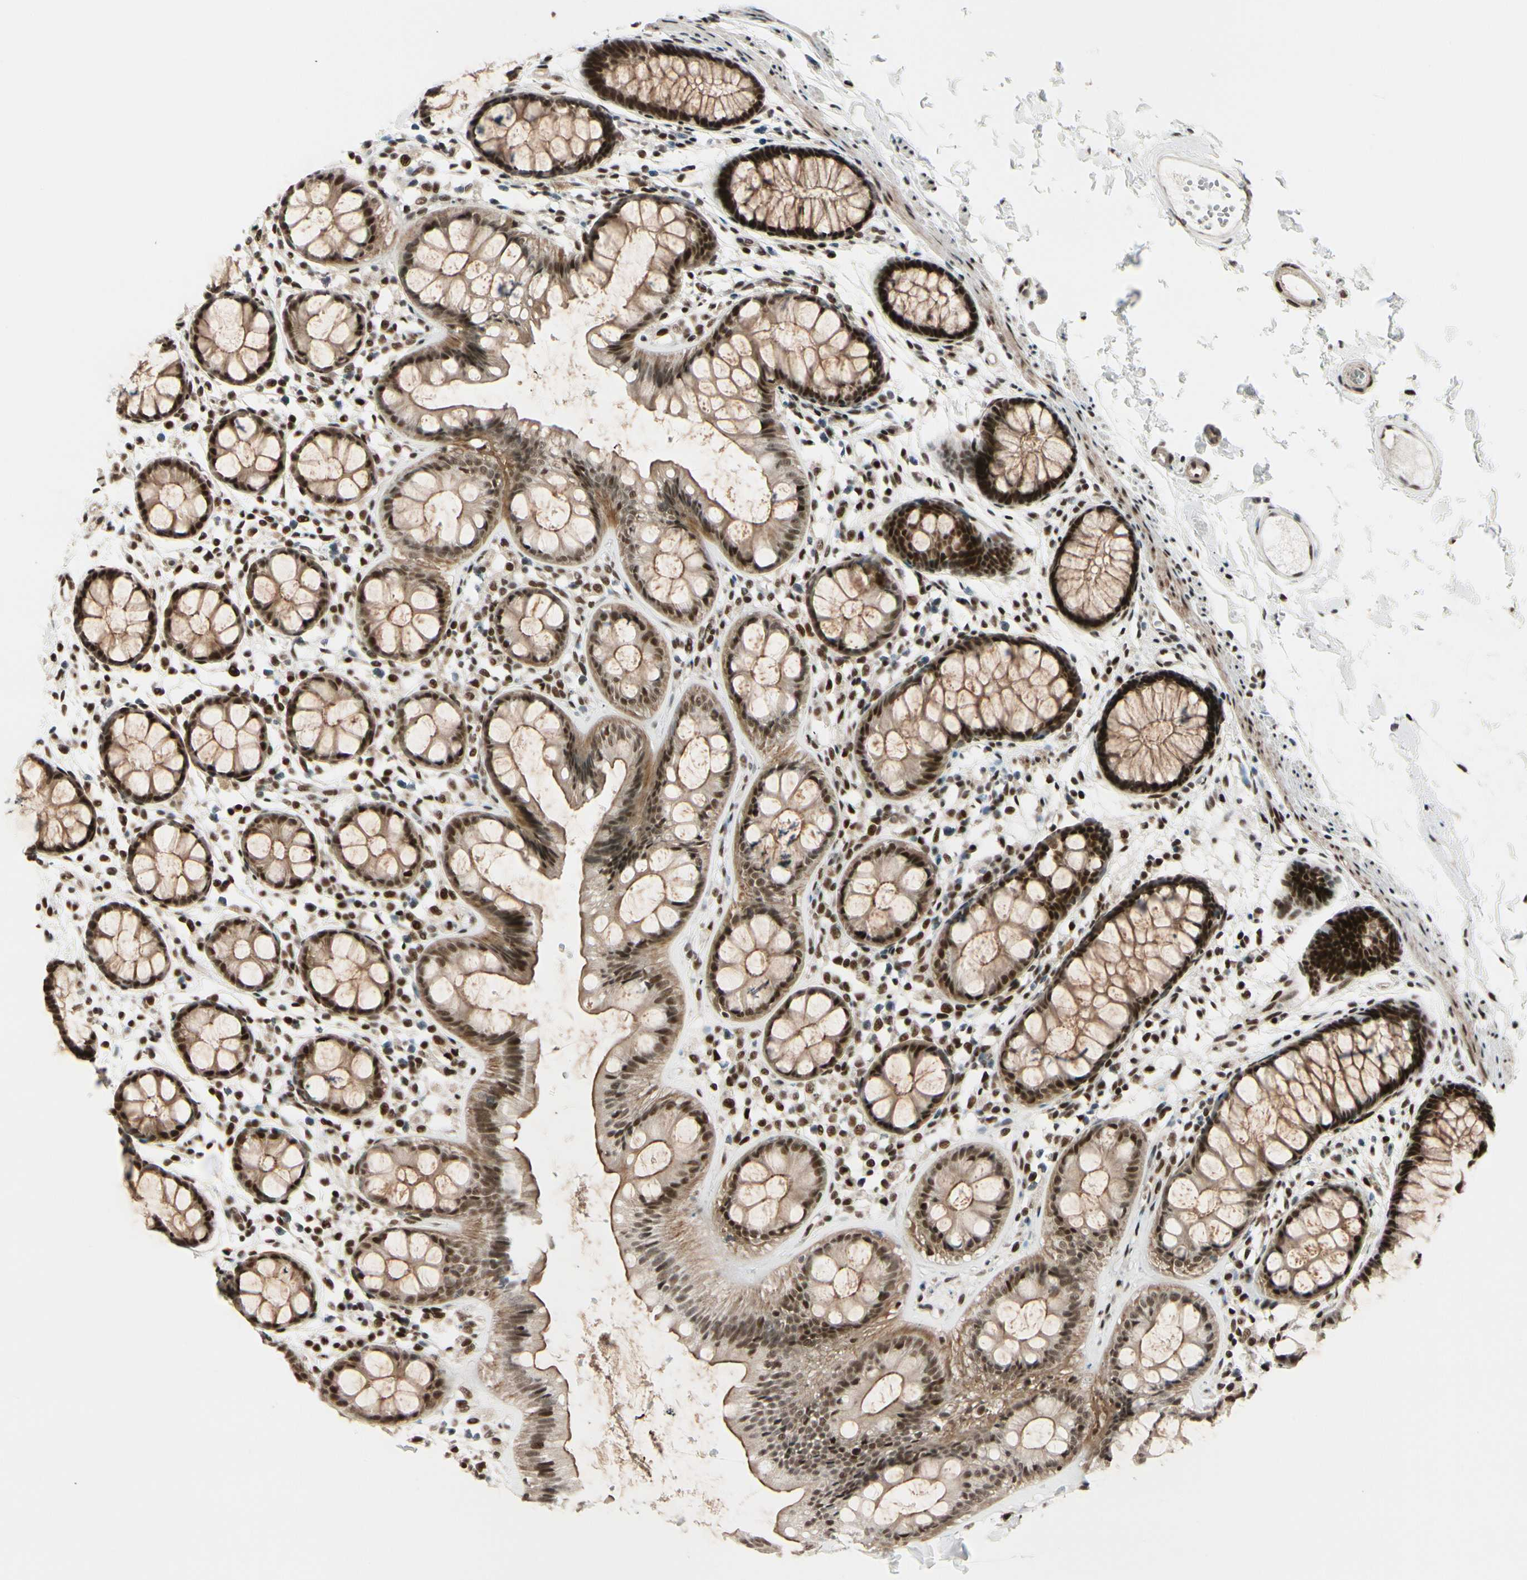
{"staining": {"intensity": "strong", "quantity": ">75%", "location": "cytoplasmic/membranous,nuclear"}, "tissue": "rectum", "cell_type": "Glandular cells", "image_type": "normal", "snomed": [{"axis": "morphology", "description": "Normal tissue, NOS"}, {"axis": "topography", "description": "Rectum"}], "caption": "A micrograph of human rectum stained for a protein reveals strong cytoplasmic/membranous,nuclear brown staining in glandular cells.", "gene": "CHAMP1", "patient": {"sex": "female", "age": 66}}